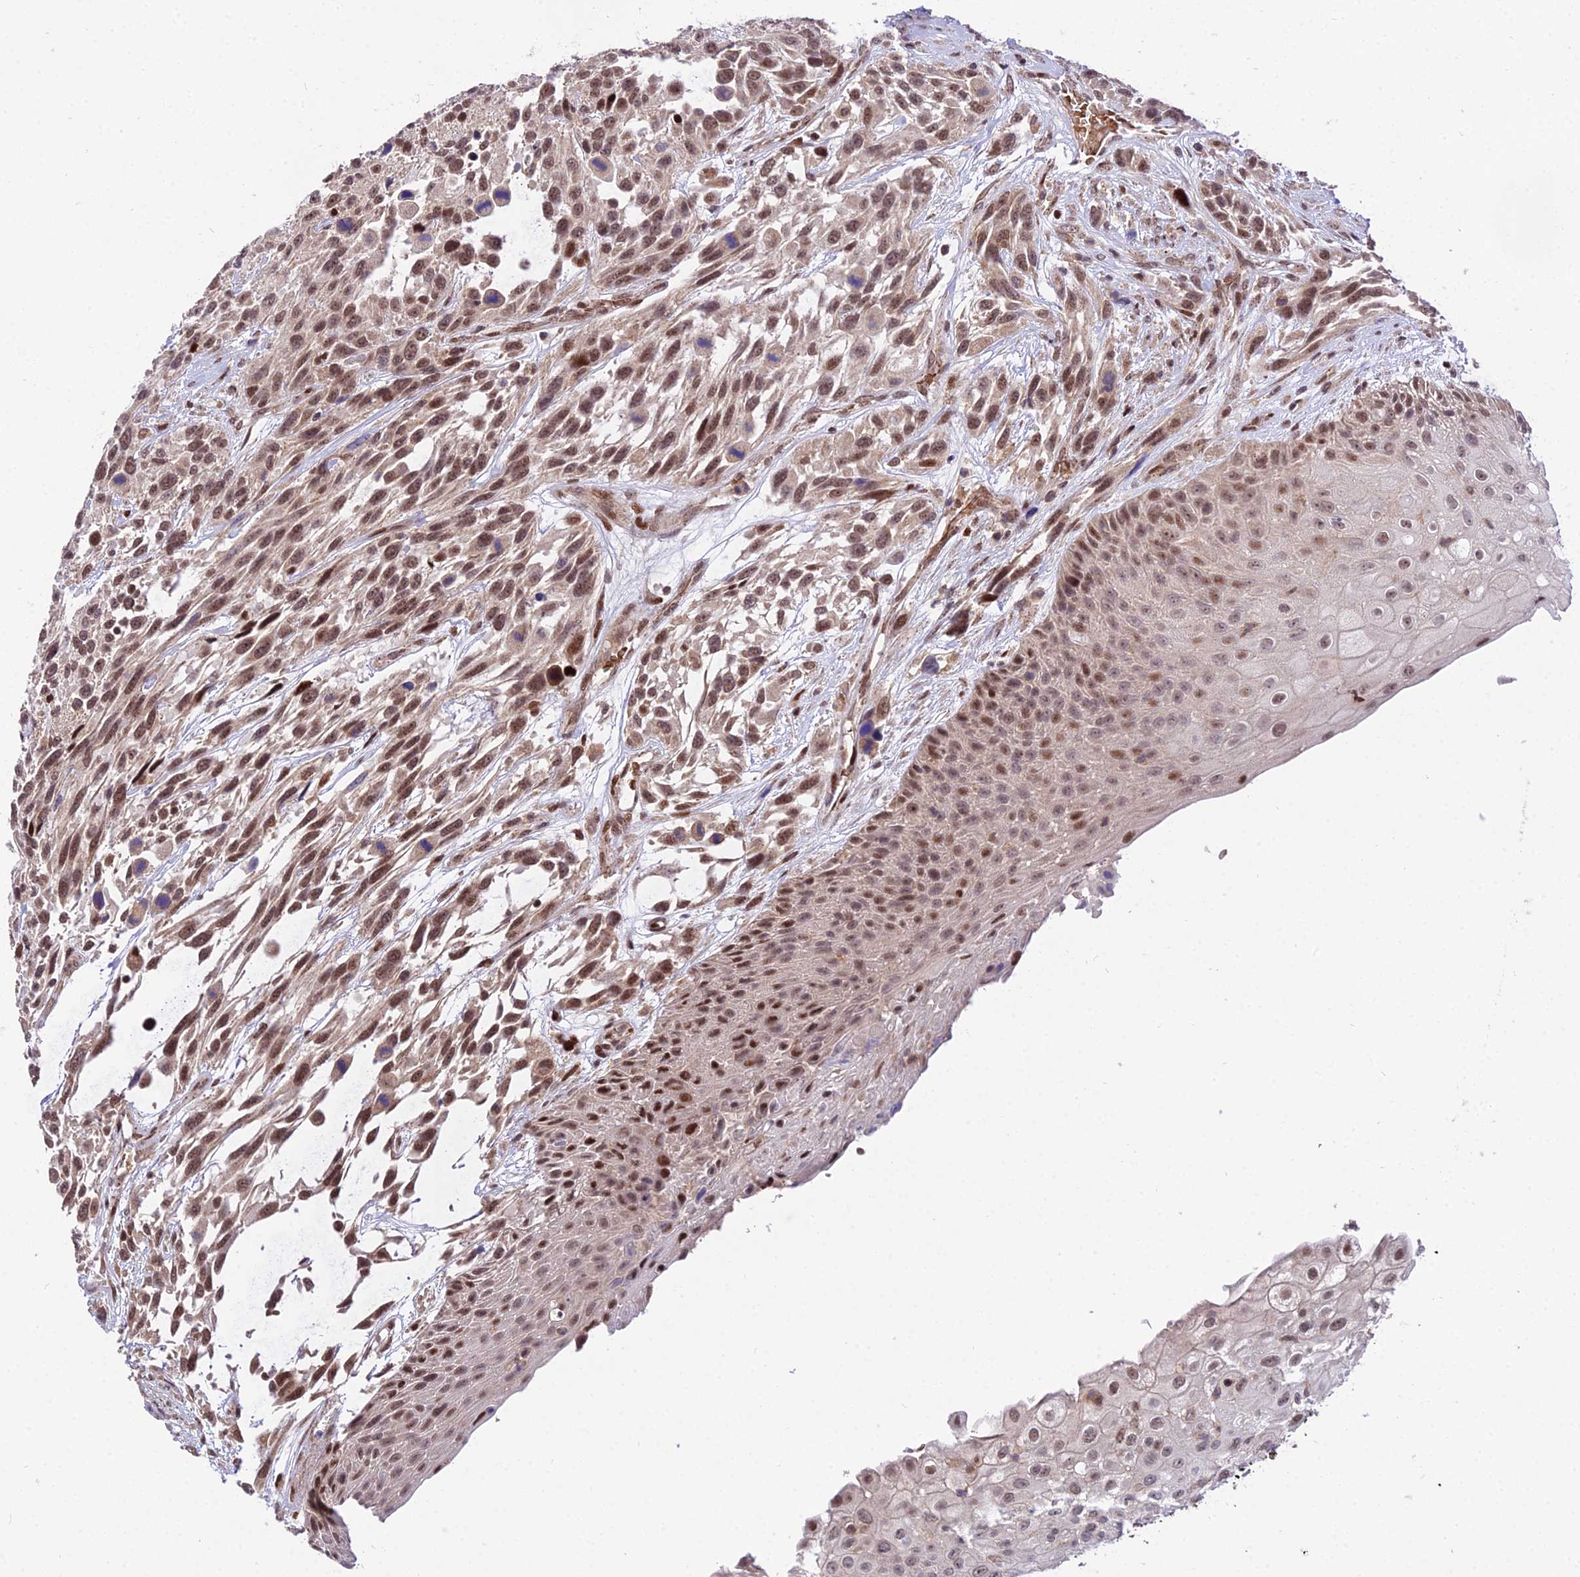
{"staining": {"intensity": "moderate", "quantity": ">75%", "location": "nuclear"}, "tissue": "urothelial cancer", "cell_type": "Tumor cells", "image_type": "cancer", "snomed": [{"axis": "morphology", "description": "Urothelial carcinoma, High grade"}, {"axis": "topography", "description": "Urinary bladder"}], "caption": "This micrograph demonstrates immunohistochemistry staining of urothelial cancer, with medium moderate nuclear staining in about >75% of tumor cells.", "gene": "CIB3", "patient": {"sex": "female", "age": 70}}